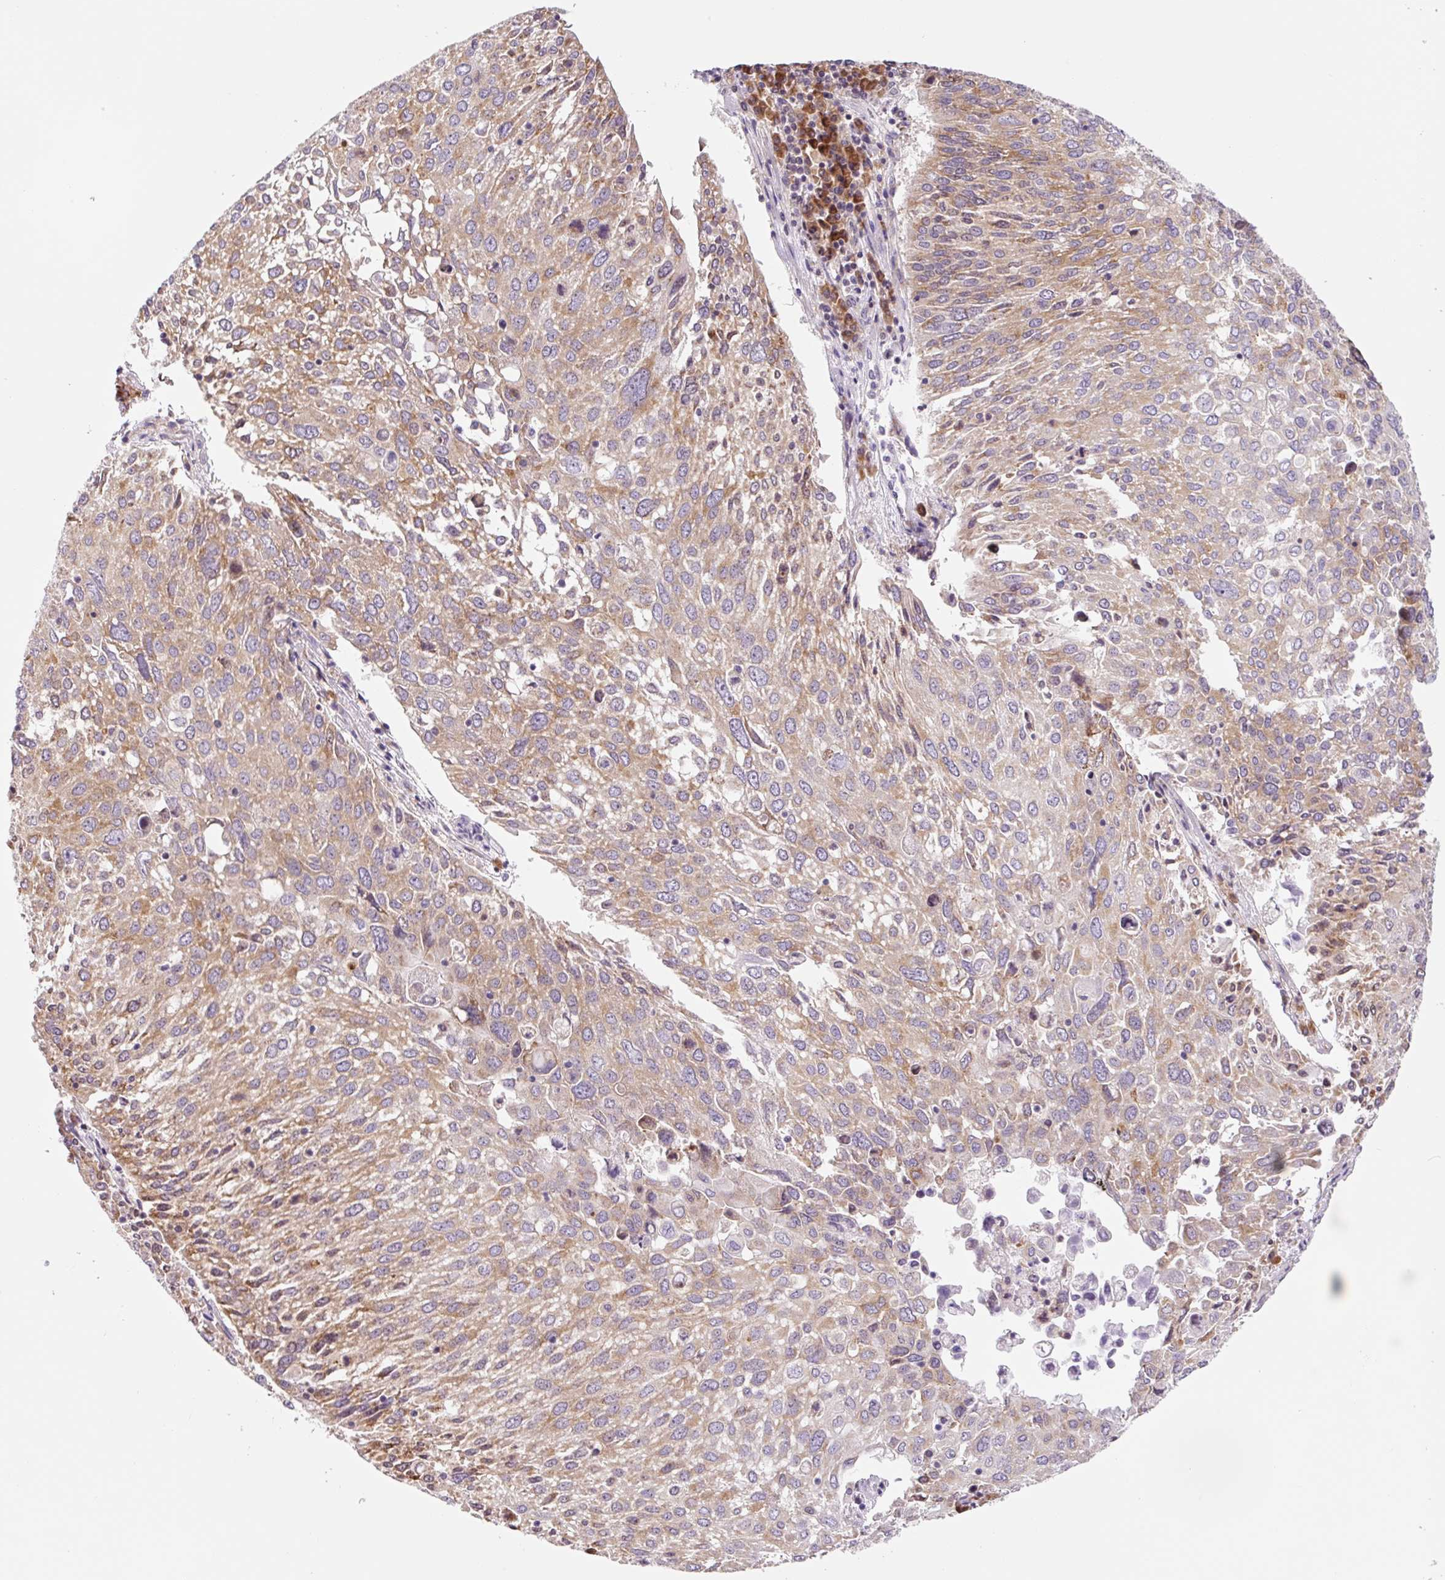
{"staining": {"intensity": "moderate", "quantity": ">75%", "location": "cytoplasmic/membranous"}, "tissue": "lung cancer", "cell_type": "Tumor cells", "image_type": "cancer", "snomed": [{"axis": "morphology", "description": "Squamous cell carcinoma, NOS"}, {"axis": "topography", "description": "Lung"}], "caption": "A micrograph of lung squamous cell carcinoma stained for a protein reveals moderate cytoplasmic/membranous brown staining in tumor cells.", "gene": "RPL41", "patient": {"sex": "male", "age": 65}}